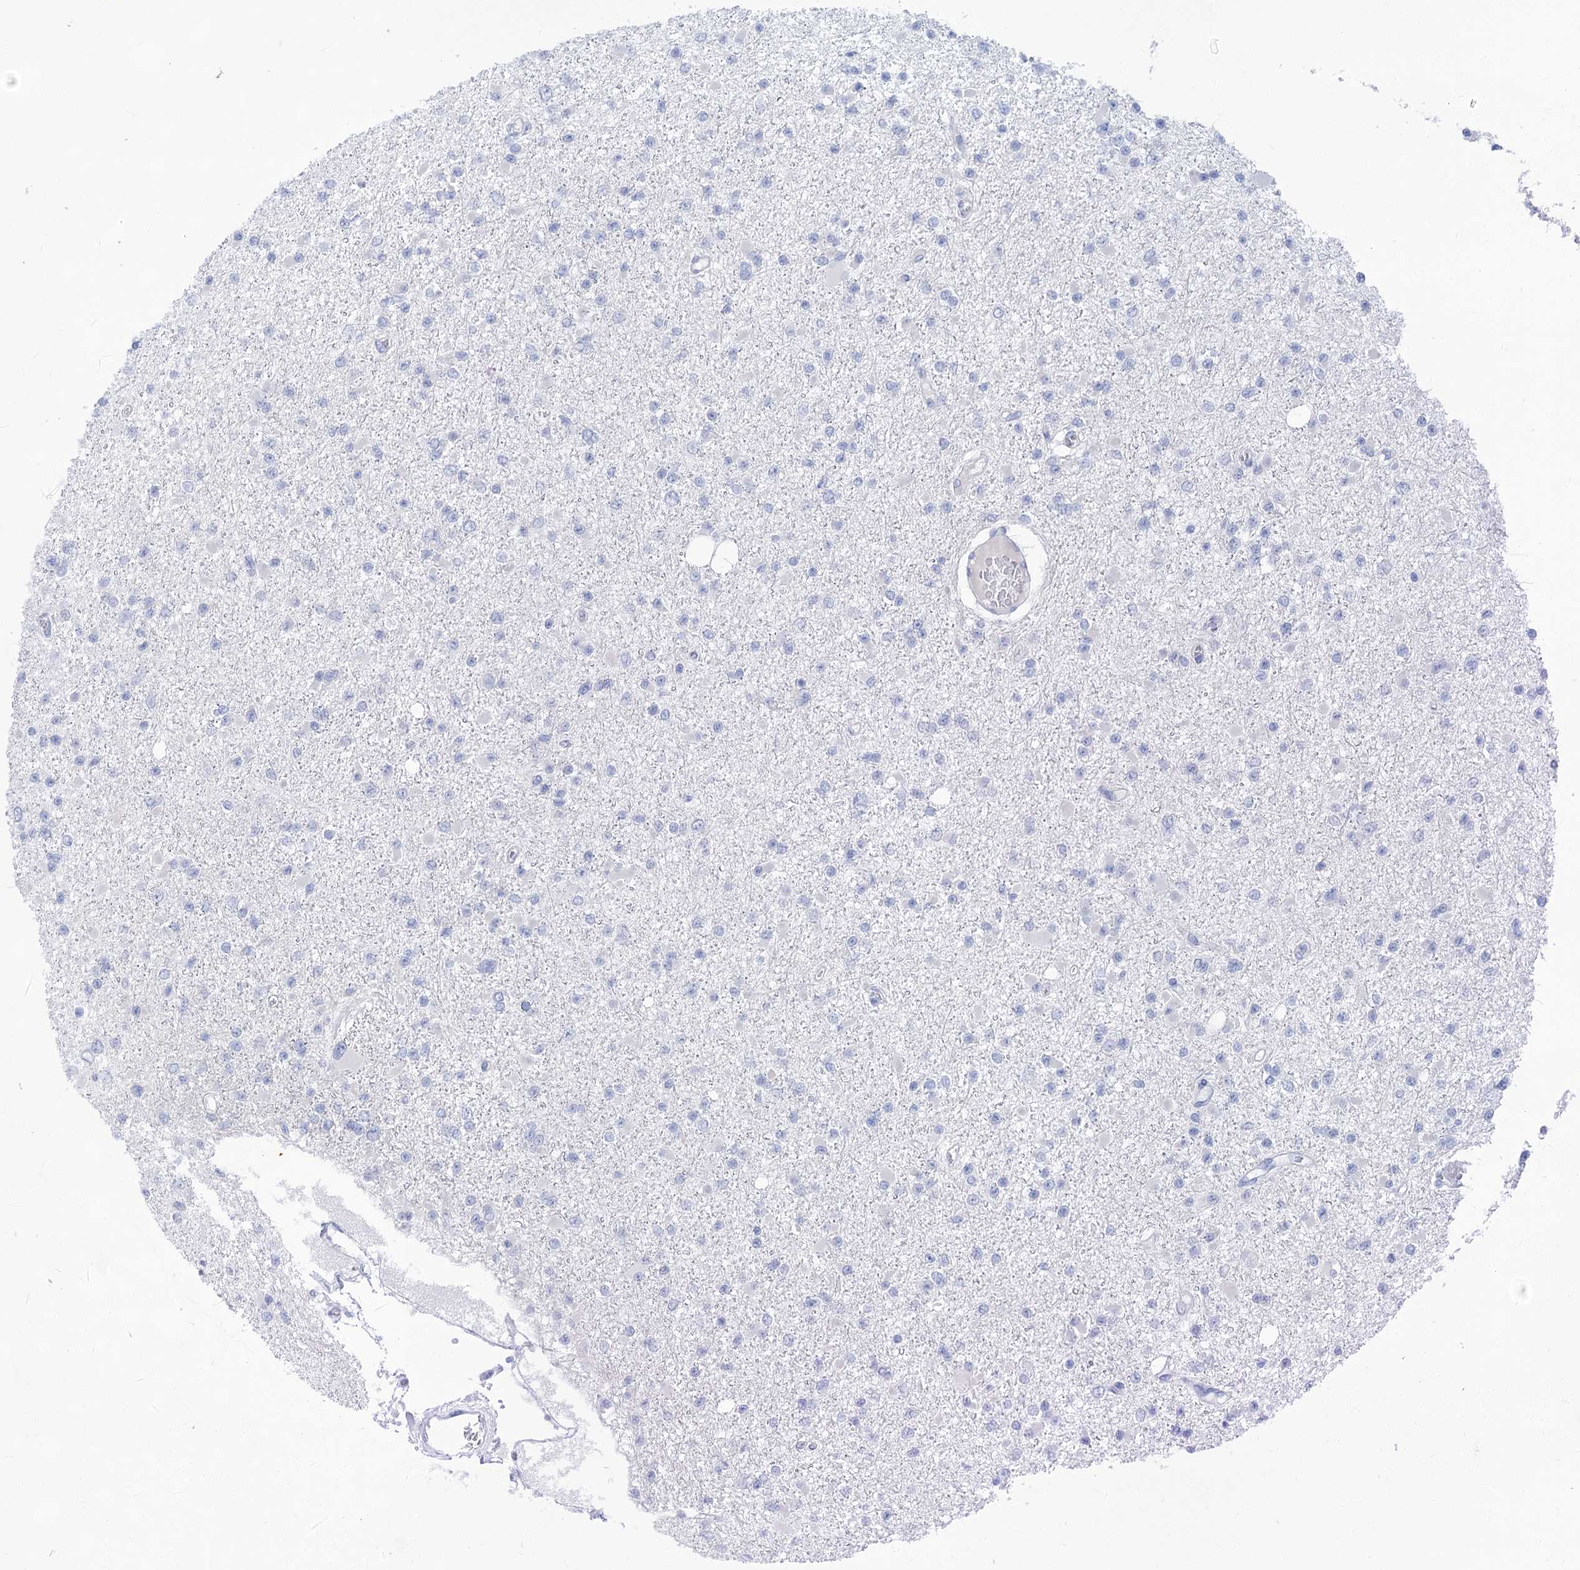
{"staining": {"intensity": "negative", "quantity": "none", "location": "none"}, "tissue": "glioma", "cell_type": "Tumor cells", "image_type": "cancer", "snomed": [{"axis": "morphology", "description": "Glioma, malignant, Low grade"}, {"axis": "topography", "description": "Brain"}], "caption": "This is an immunohistochemistry (IHC) photomicrograph of glioma. There is no expression in tumor cells.", "gene": "LALBA", "patient": {"sex": "female", "age": 22}}